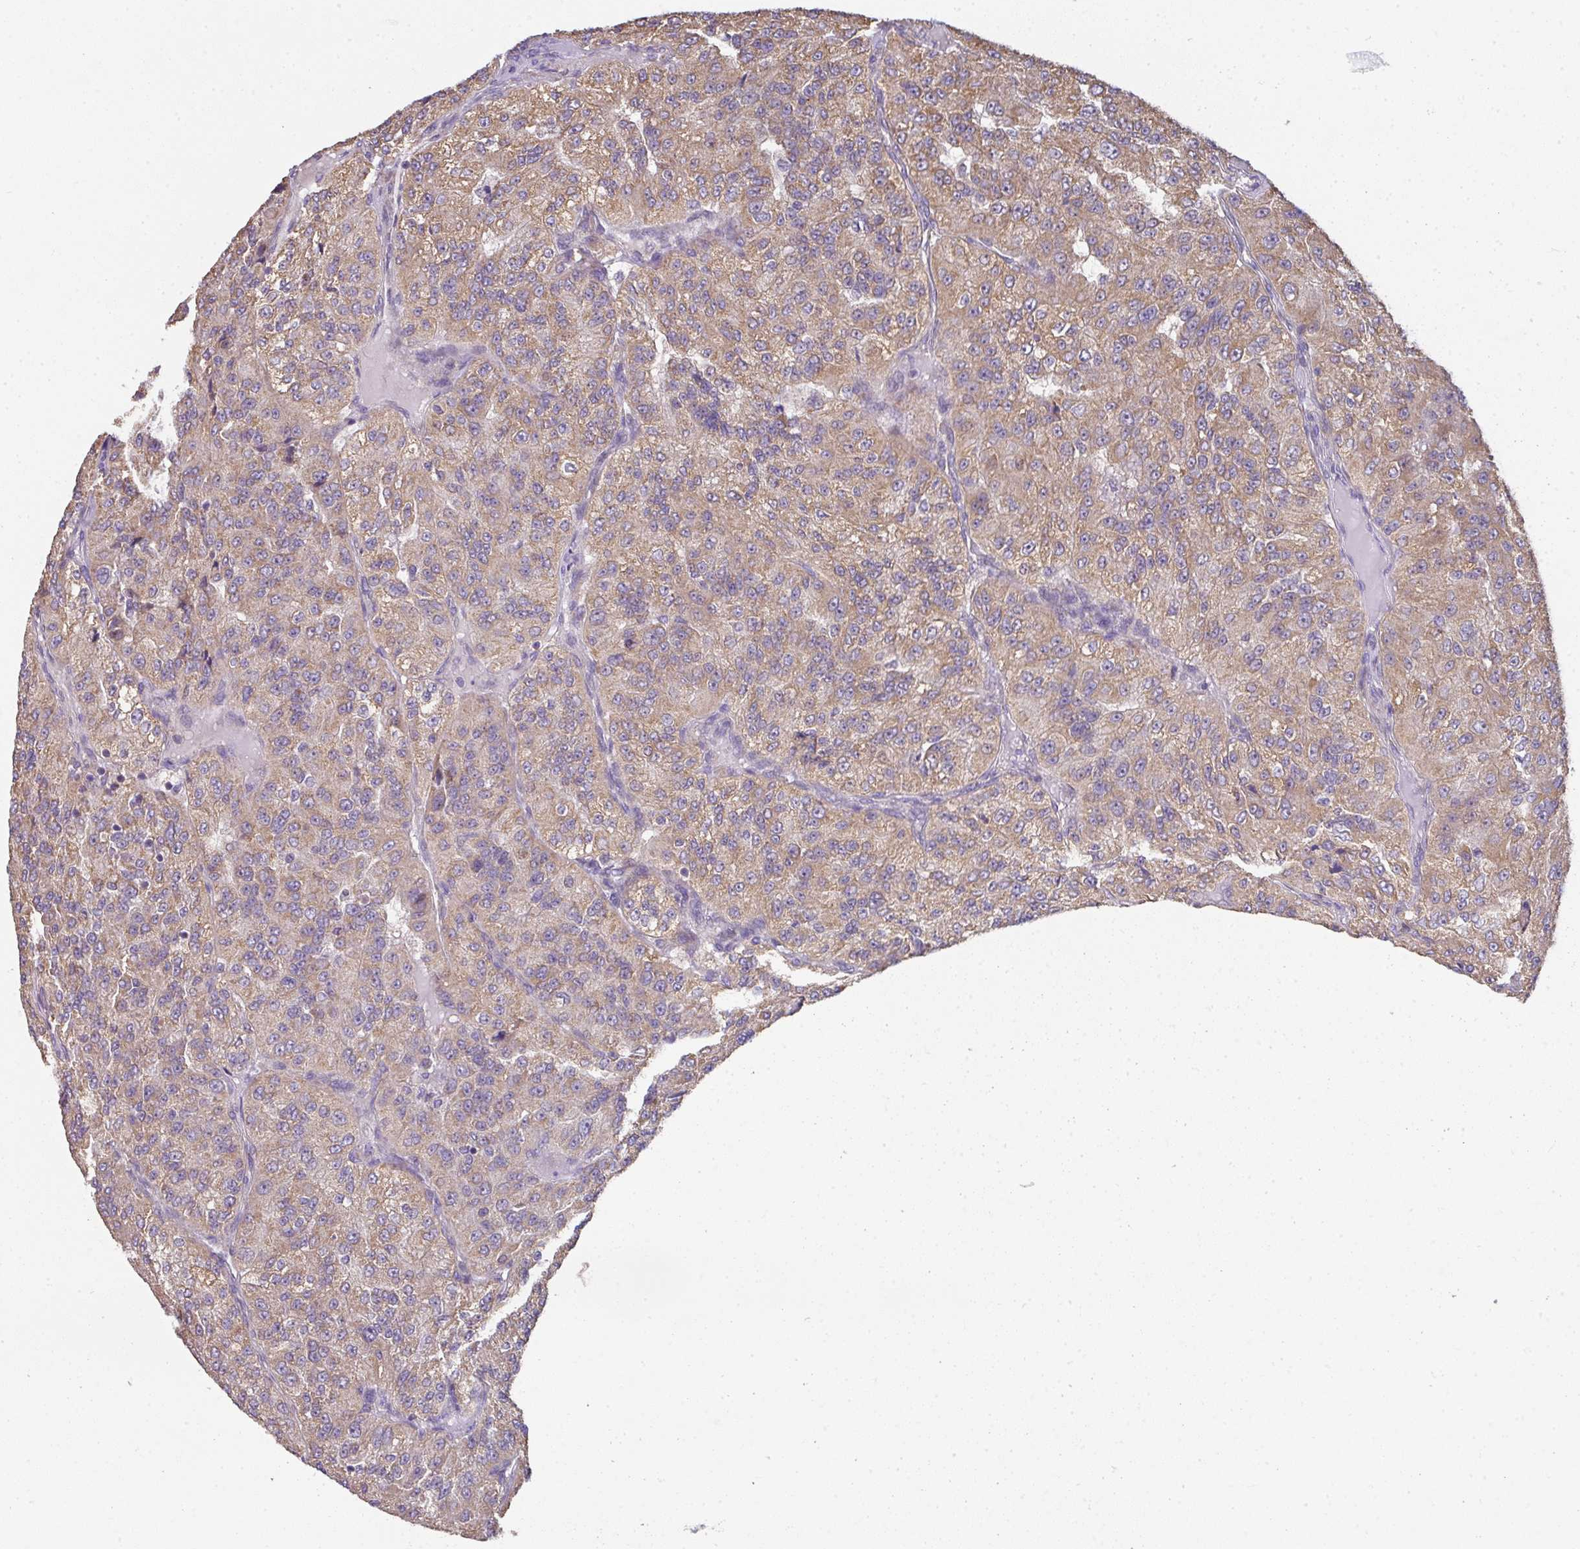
{"staining": {"intensity": "moderate", "quantity": ">75%", "location": "cytoplasmic/membranous"}, "tissue": "renal cancer", "cell_type": "Tumor cells", "image_type": "cancer", "snomed": [{"axis": "morphology", "description": "Adenocarcinoma, NOS"}, {"axis": "topography", "description": "Kidney"}], "caption": "Approximately >75% of tumor cells in human renal cancer (adenocarcinoma) exhibit moderate cytoplasmic/membranous protein positivity as visualized by brown immunohistochemical staining.", "gene": "PALS2", "patient": {"sex": "female", "age": 63}}